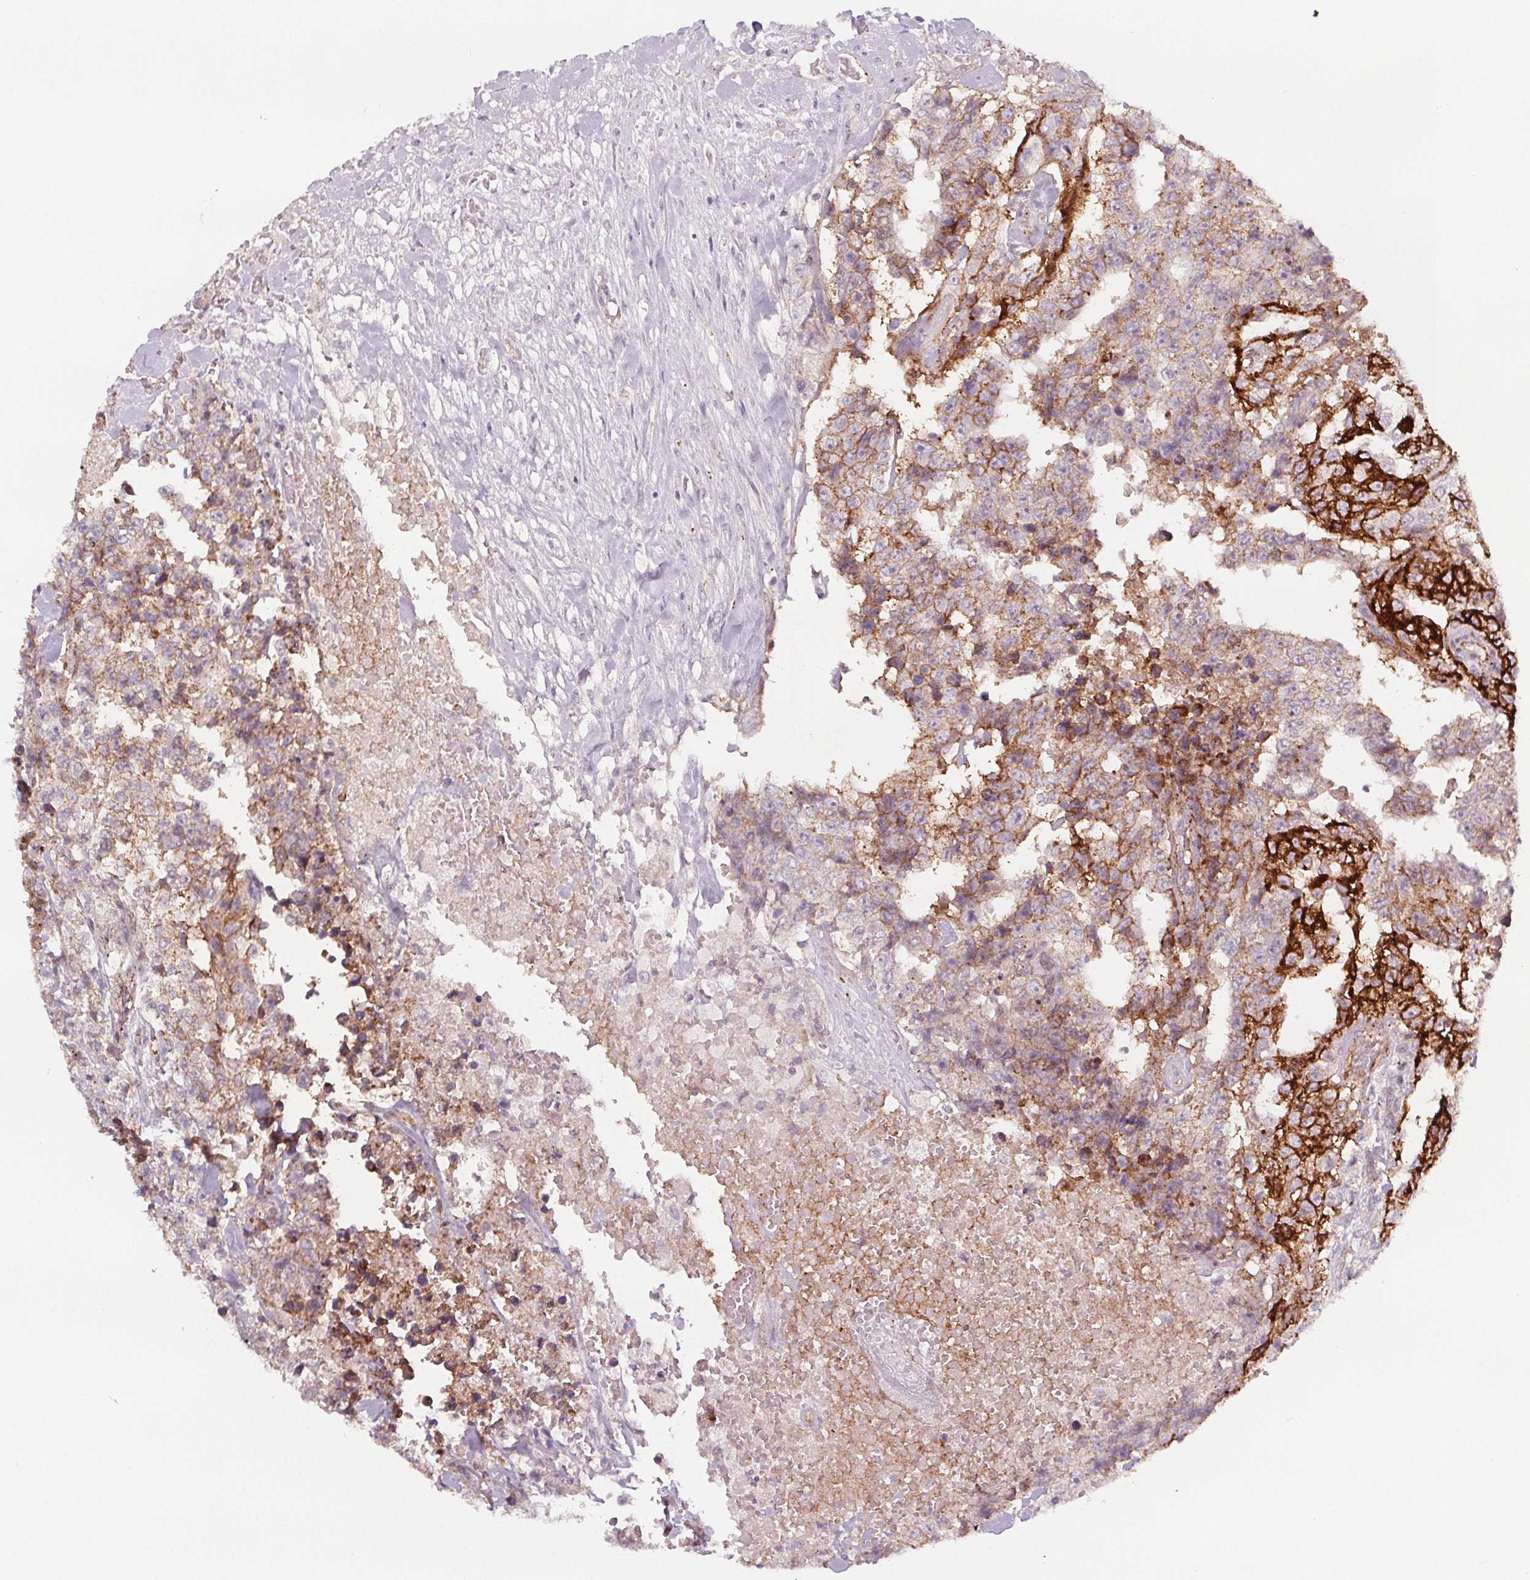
{"staining": {"intensity": "strong", "quantity": "25%-75%", "location": "cytoplasmic/membranous"}, "tissue": "testis cancer", "cell_type": "Tumor cells", "image_type": "cancer", "snomed": [{"axis": "morphology", "description": "Carcinoma, Embryonal, NOS"}, {"axis": "topography", "description": "Testis"}], "caption": "Strong cytoplasmic/membranous protein staining is identified in about 25%-75% of tumor cells in testis cancer (embryonal carcinoma). (DAB (3,3'-diaminobenzidine) IHC, brown staining for protein, blue staining for nuclei).", "gene": "ATP1A1", "patient": {"sex": "male", "age": 24}}